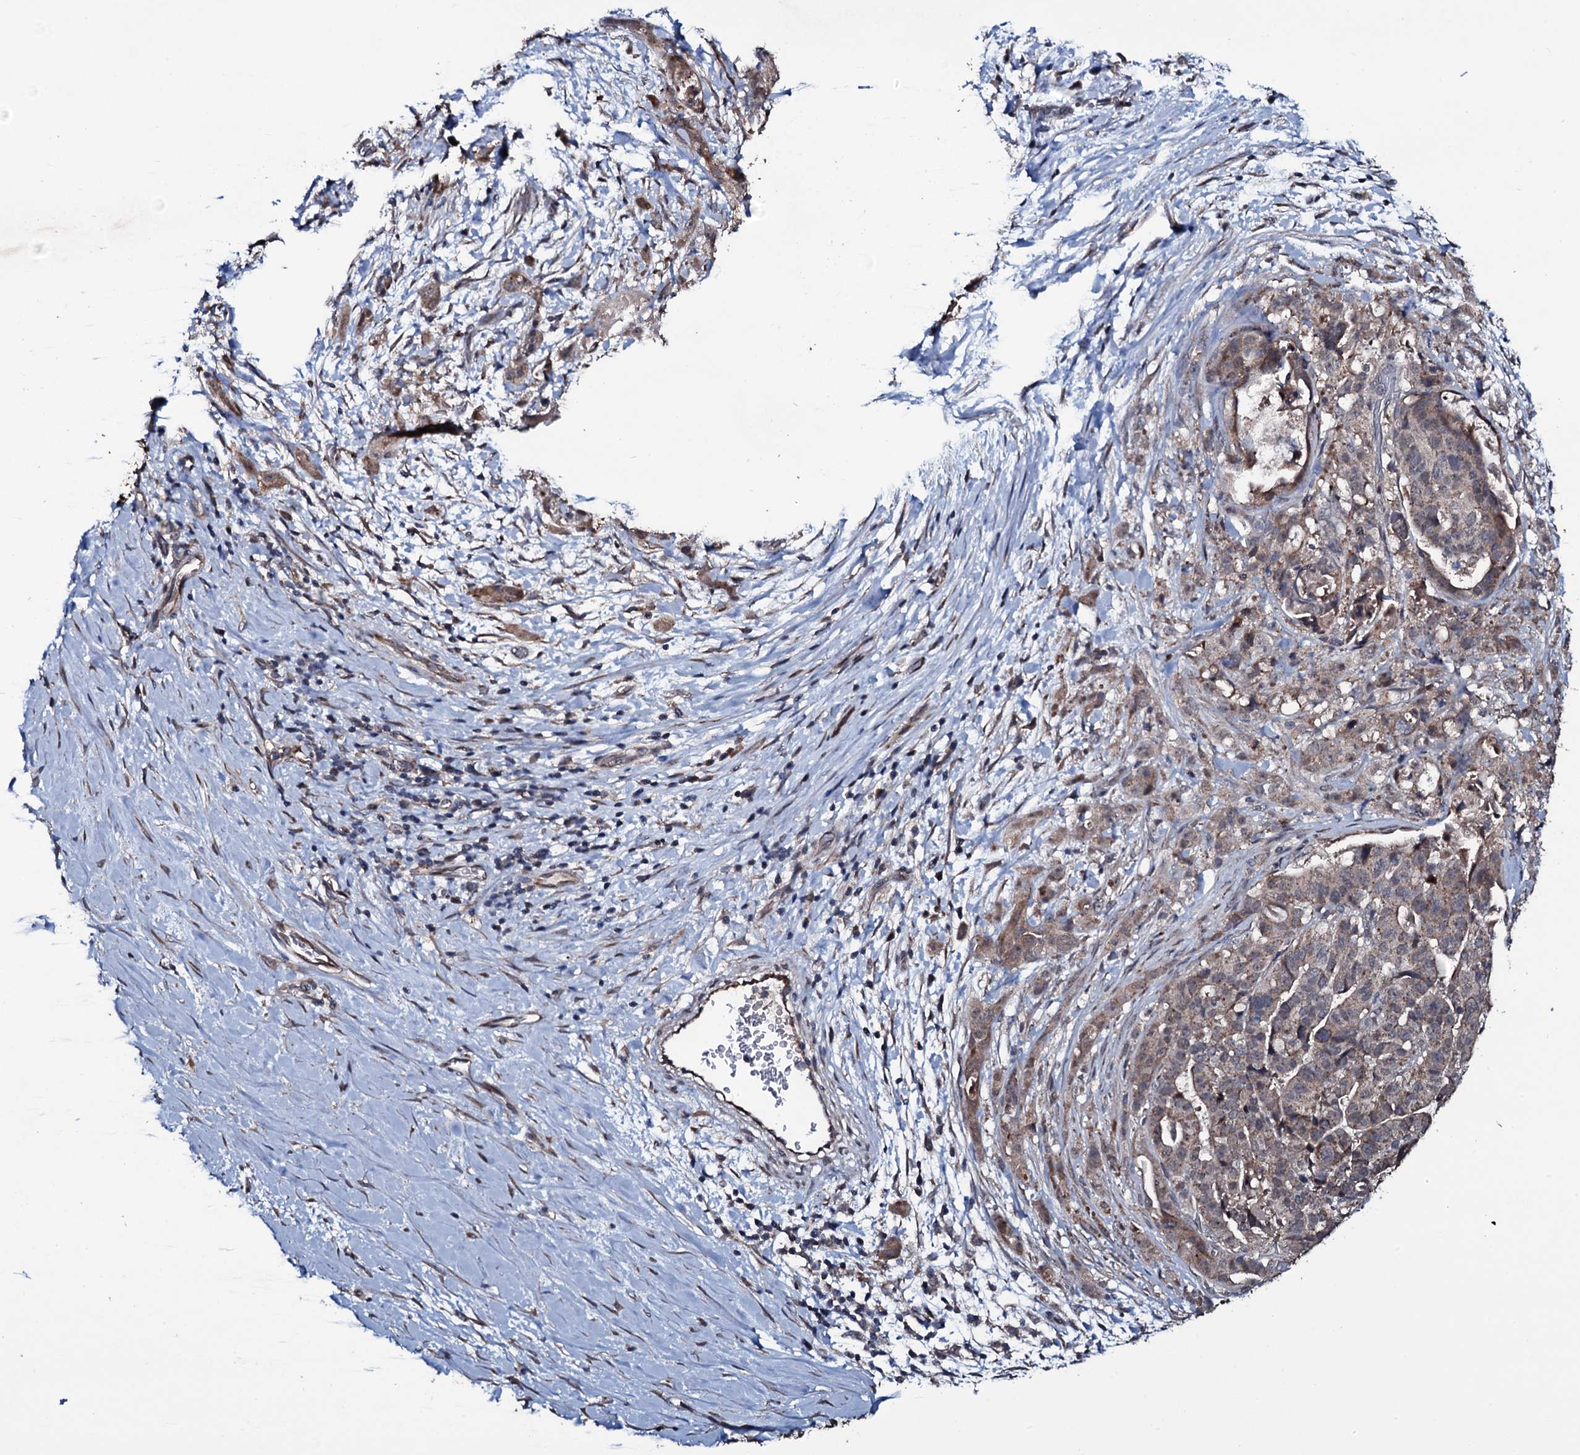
{"staining": {"intensity": "moderate", "quantity": "25%-75%", "location": "cytoplasmic/membranous"}, "tissue": "stomach cancer", "cell_type": "Tumor cells", "image_type": "cancer", "snomed": [{"axis": "morphology", "description": "Adenocarcinoma, NOS"}, {"axis": "topography", "description": "Stomach"}], "caption": "Immunohistochemistry of human stomach cancer exhibits medium levels of moderate cytoplasmic/membranous expression in approximately 25%-75% of tumor cells. The staining is performed using DAB (3,3'-diaminobenzidine) brown chromogen to label protein expression. The nuclei are counter-stained blue using hematoxylin.", "gene": "MRPS31", "patient": {"sex": "male", "age": 48}}